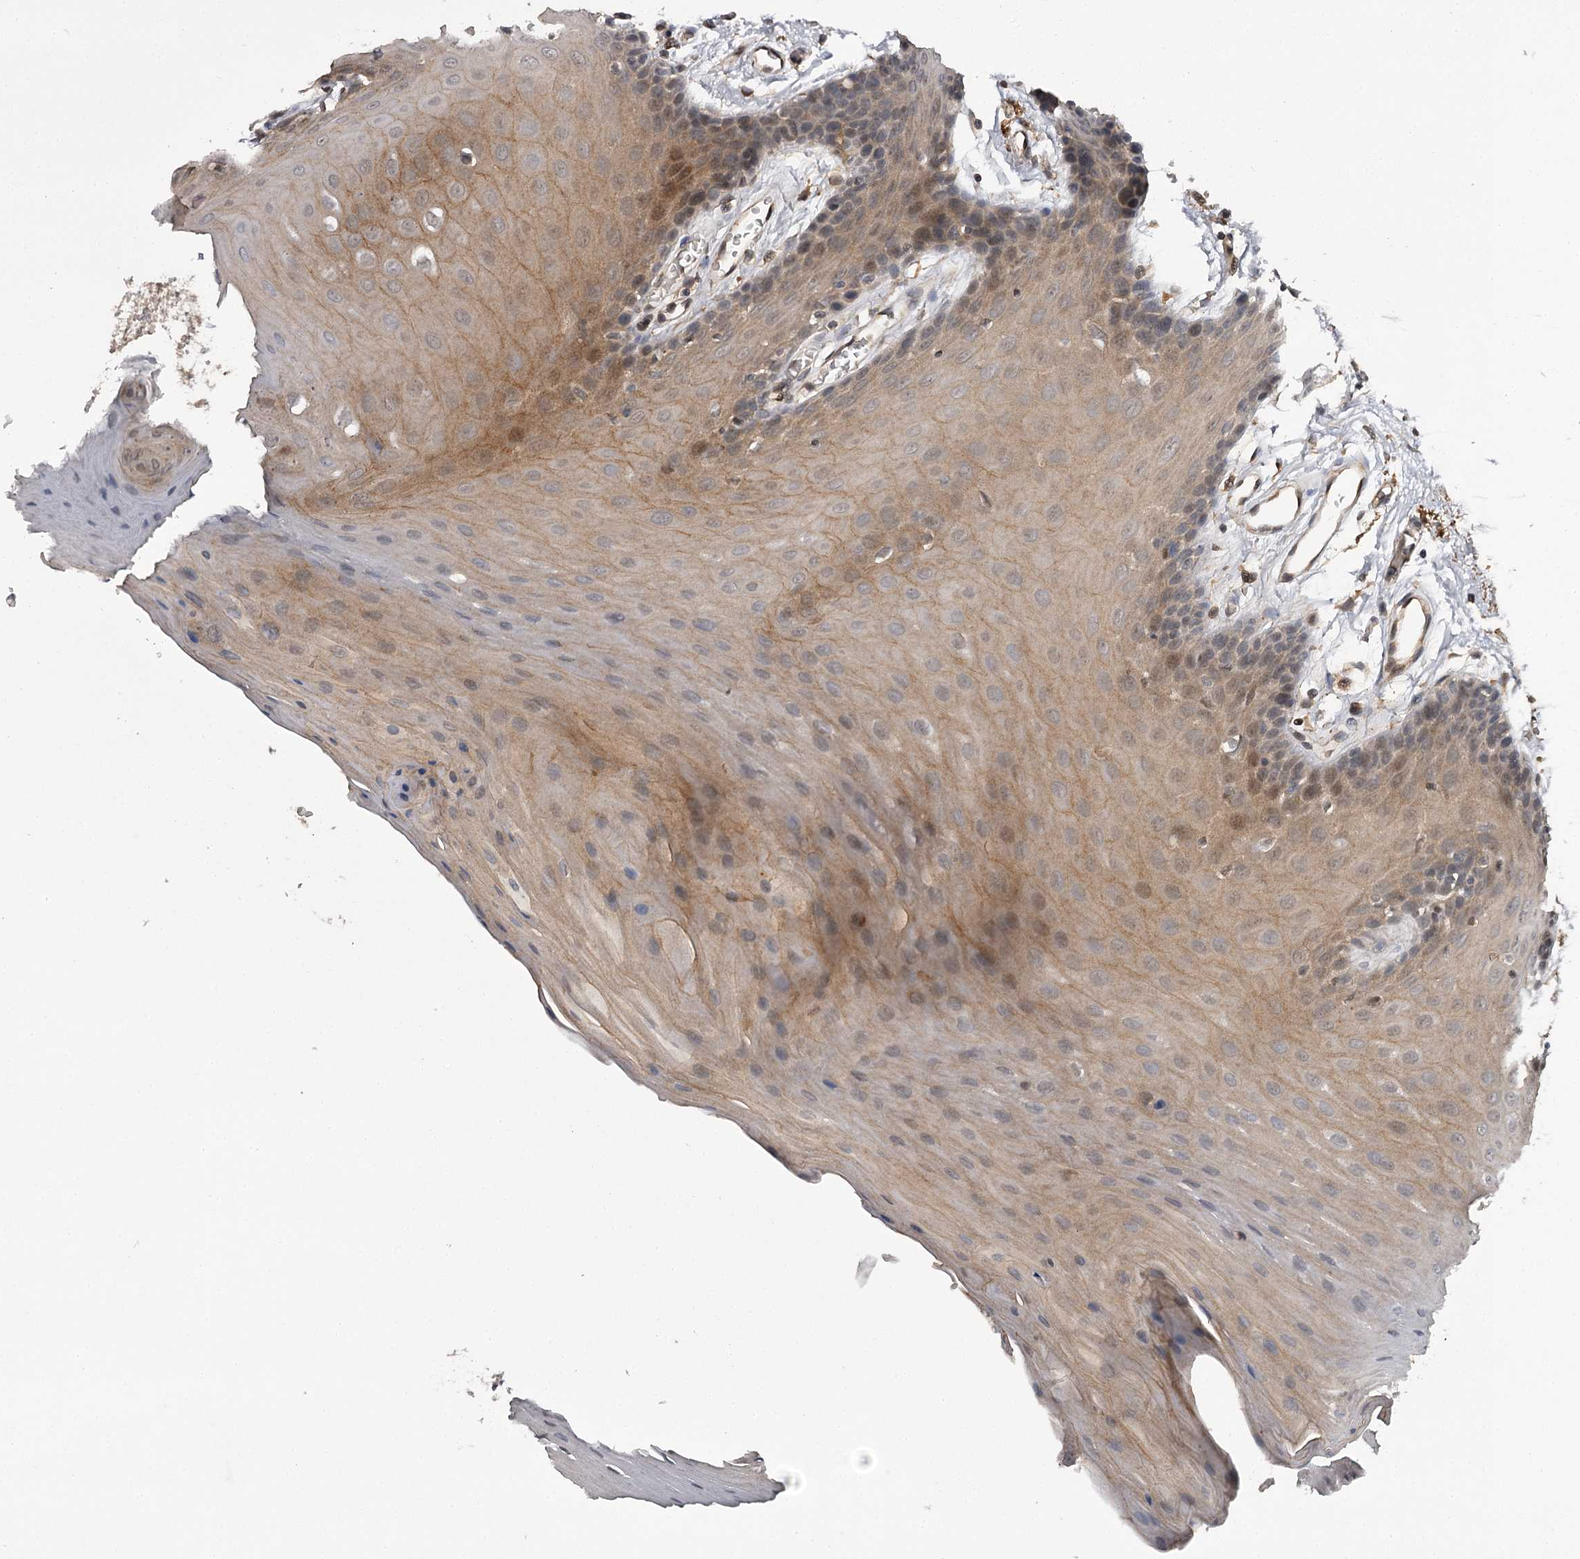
{"staining": {"intensity": "moderate", "quantity": "<25%", "location": "cytoplasmic/membranous,nuclear"}, "tissue": "oral mucosa", "cell_type": "Squamous epithelial cells", "image_type": "normal", "snomed": [{"axis": "morphology", "description": "Normal tissue, NOS"}, {"axis": "morphology", "description": "Squamous cell carcinoma, NOS"}, {"axis": "topography", "description": "Skeletal muscle"}, {"axis": "topography", "description": "Oral tissue"}, {"axis": "topography", "description": "Salivary gland"}, {"axis": "topography", "description": "Head-Neck"}], "caption": "IHC image of unremarkable oral mucosa: oral mucosa stained using immunohistochemistry (IHC) exhibits low levels of moderate protein expression localized specifically in the cytoplasmic/membranous,nuclear of squamous epithelial cells, appearing as a cytoplasmic/membranous,nuclear brown color.", "gene": "CWF19L2", "patient": {"sex": "male", "age": 54}}